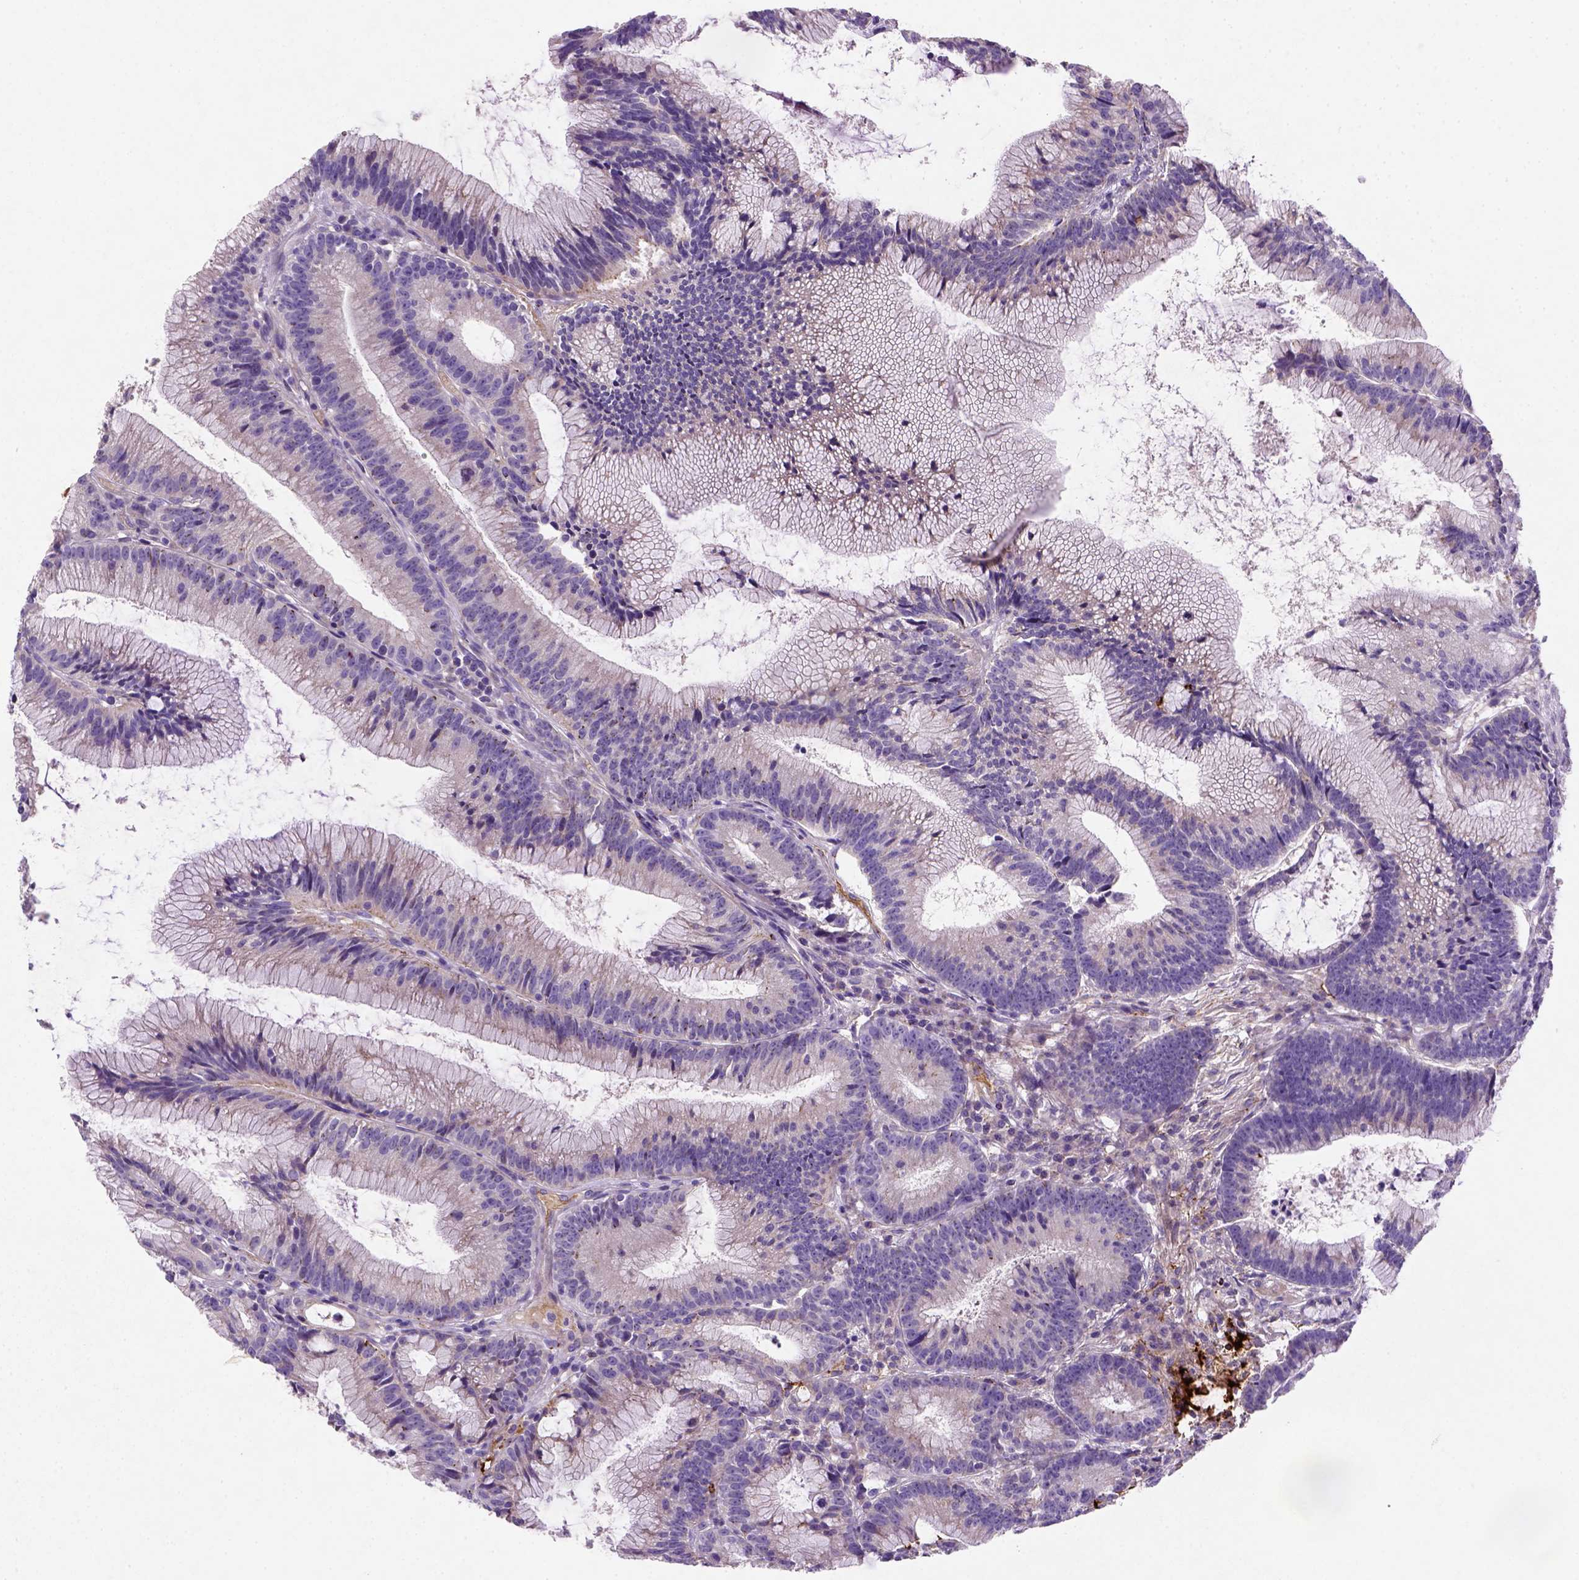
{"staining": {"intensity": "negative", "quantity": "none", "location": "none"}, "tissue": "colorectal cancer", "cell_type": "Tumor cells", "image_type": "cancer", "snomed": [{"axis": "morphology", "description": "Adenocarcinoma, NOS"}, {"axis": "topography", "description": "Colon"}], "caption": "Human adenocarcinoma (colorectal) stained for a protein using immunohistochemistry (IHC) shows no positivity in tumor cells.", "gene": "NUDT2", "patient": {"sex": "female", "age": 78}}